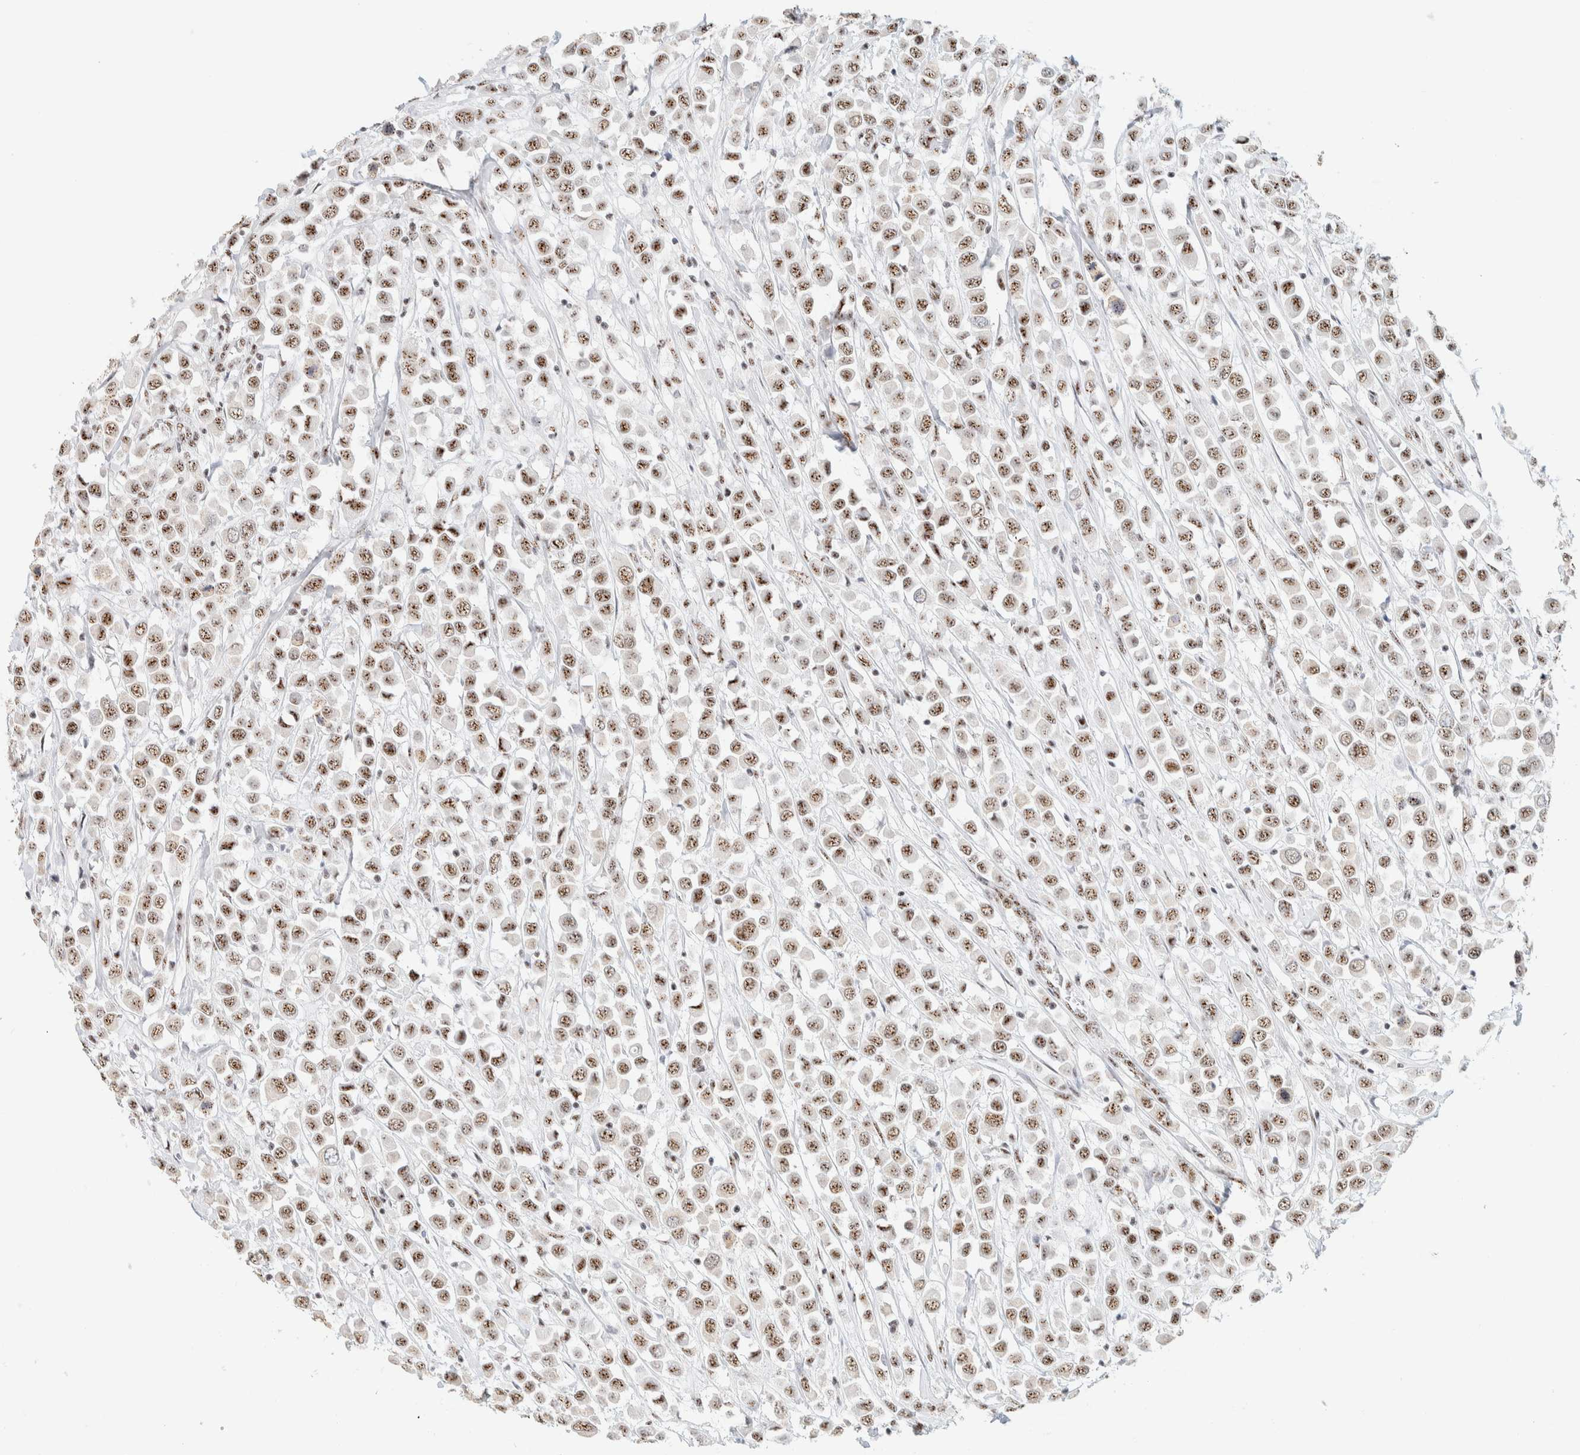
{"staining": {"intensity": "moderate", "quantity": ">75%", "location": "nuclear"}, "tissue": "breast cancer", "cell_type": "Tumor cells", "image_type": "cancer", "snomed": [{"axis": "morphology", "description": "Duct carcinoma"}, {"axis": "topography", "description": "Breast"}], "caption": "Human breast cancer (invasive ductal carcinoma) stained with a brown dye reveals moderate nuclear positive expression in about >75% of tumor cells.", "gene": "SON", "patient": {"sex": "female", "age": 61}}